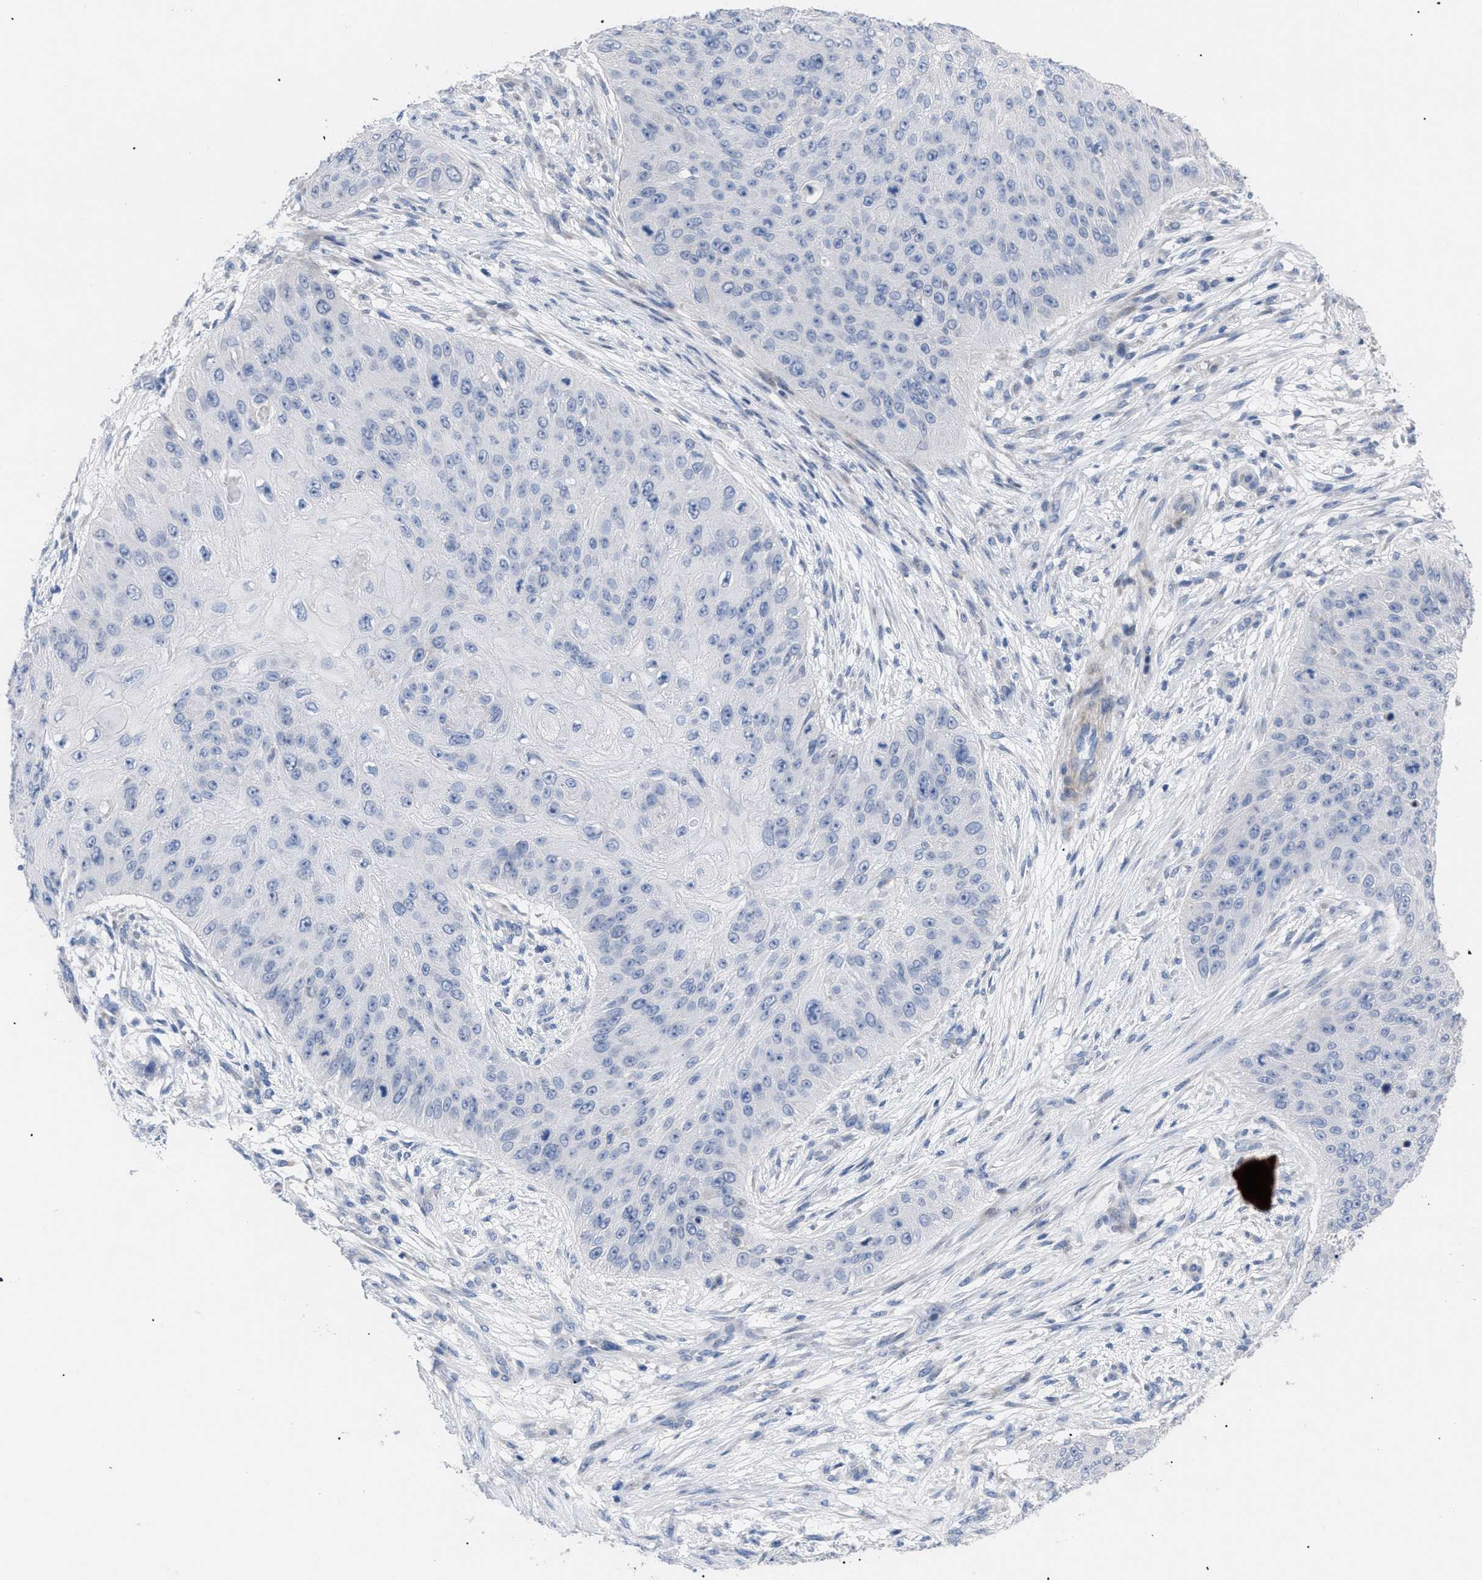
{"staining": {"intensity": "negative", "quantity": "none", "location": "none"}, "tissue": "skin cancer", "cell_type": "Tumor cells", "image_type": "cancer", "snomed": [{"axis": "morphology", "description": "Squamous cell carcinoma, NOS"}, {"axis": "topography", "description": "Skin"}], "caption": "Immunohistochemistry image of squamous cell carcinoma (skin) stained for a protein (brown), which demonstrates no expression in tumor cells.", "gene": "CAV3", "patient": {"sex": "female", "age": 80}}